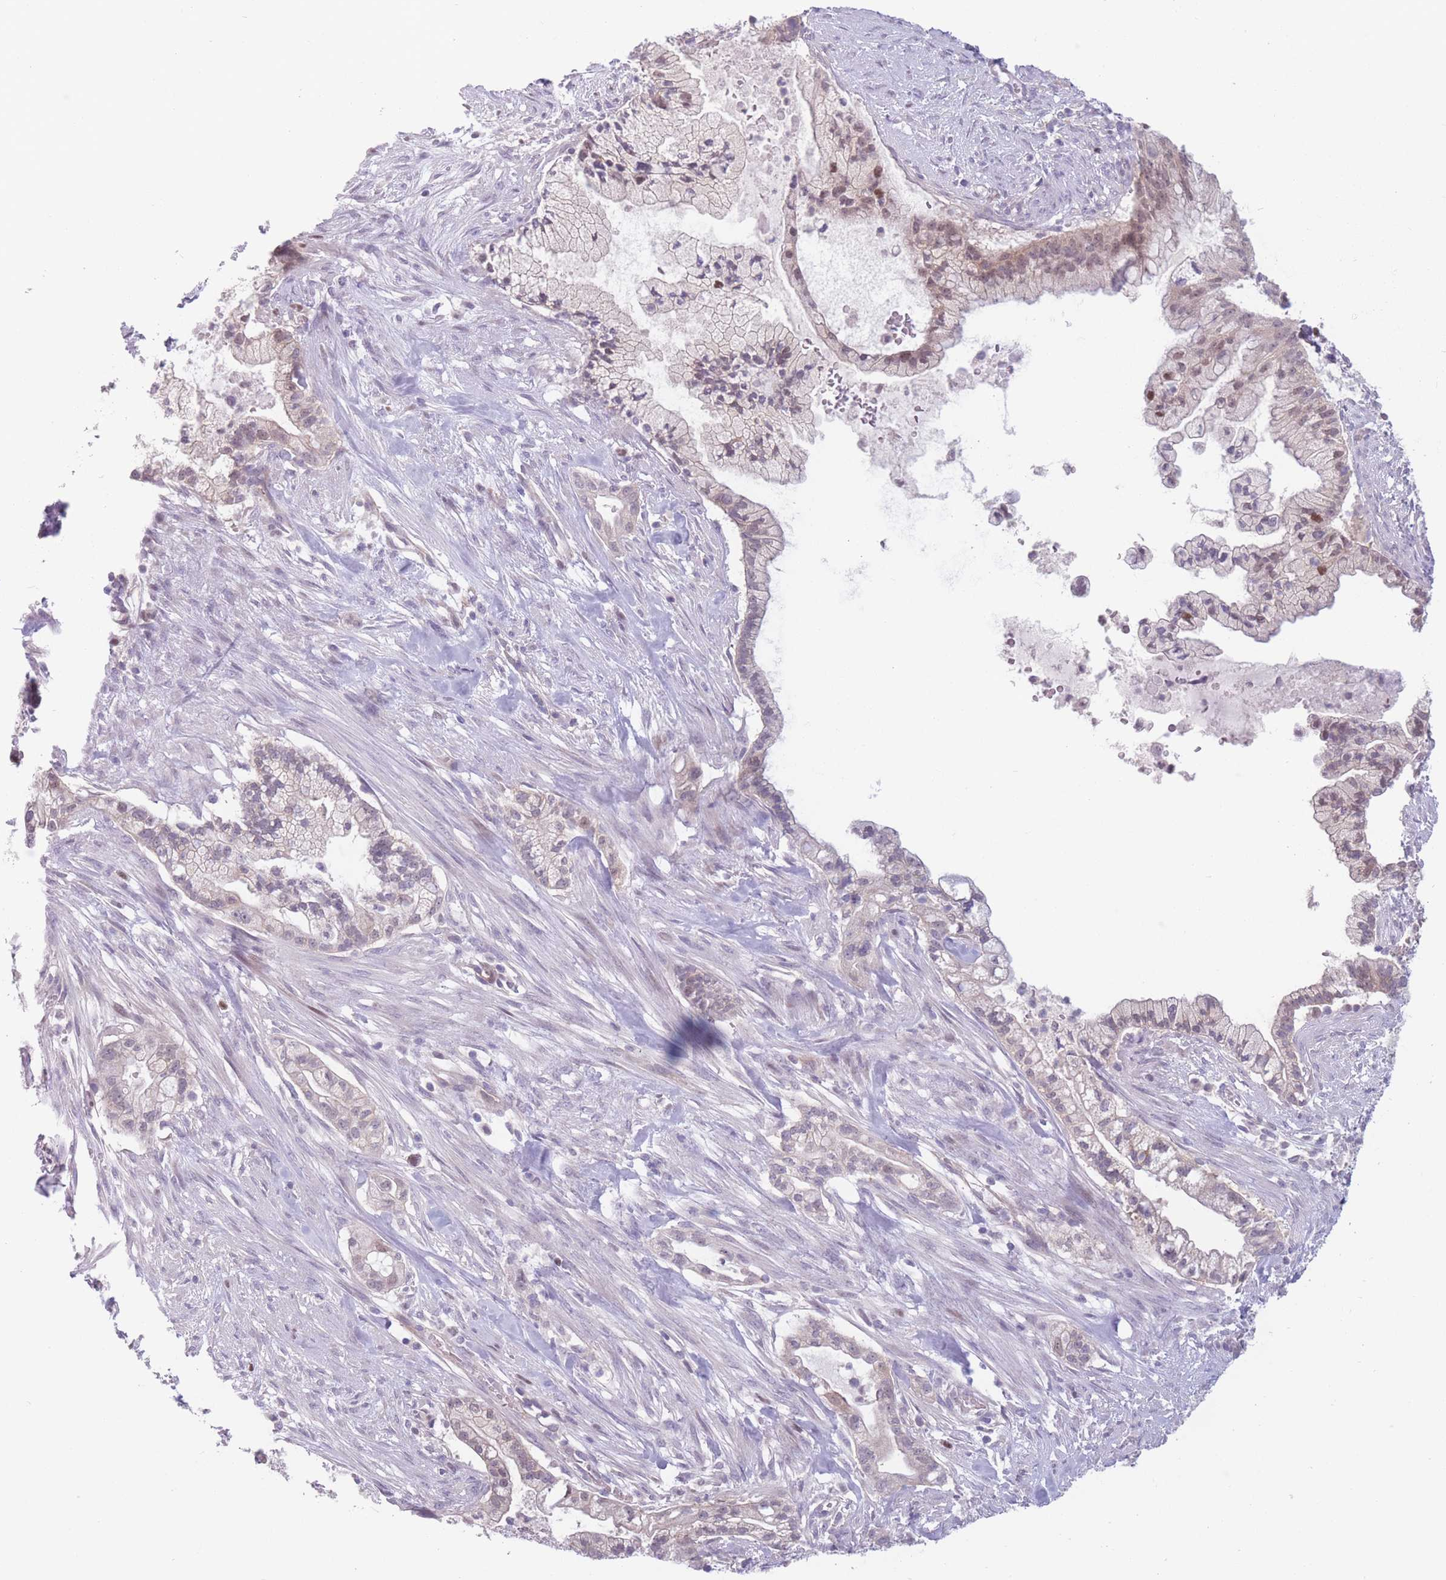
{"staining": {"intensity": "moderate", "quantity": "25%-75%", "location": "nuclear"}, "tissue": "pancreatic cancer", "cell_type": "Tumor cells", "image_type": "cancer", "snomed": [{"axis": "morphology", "description": "Adenocarcinoma, NOS"}, {"axis": "topography", "description": "Pancreas"}], "caption": "Immunohistochemical staining of pancreatic cancer (adenocarcinoma) reveals medium levels of moderate nuclear protein expression in about 25%-75% of tumor cells. Using DAB (3,3'-diaminobenzidine) (brown) and hematoxylin (blue) stains, captured at high magnification using brightfield microscopy.", "gene": "ZNF439", "patient": {"sex": "male", "age": 44}}